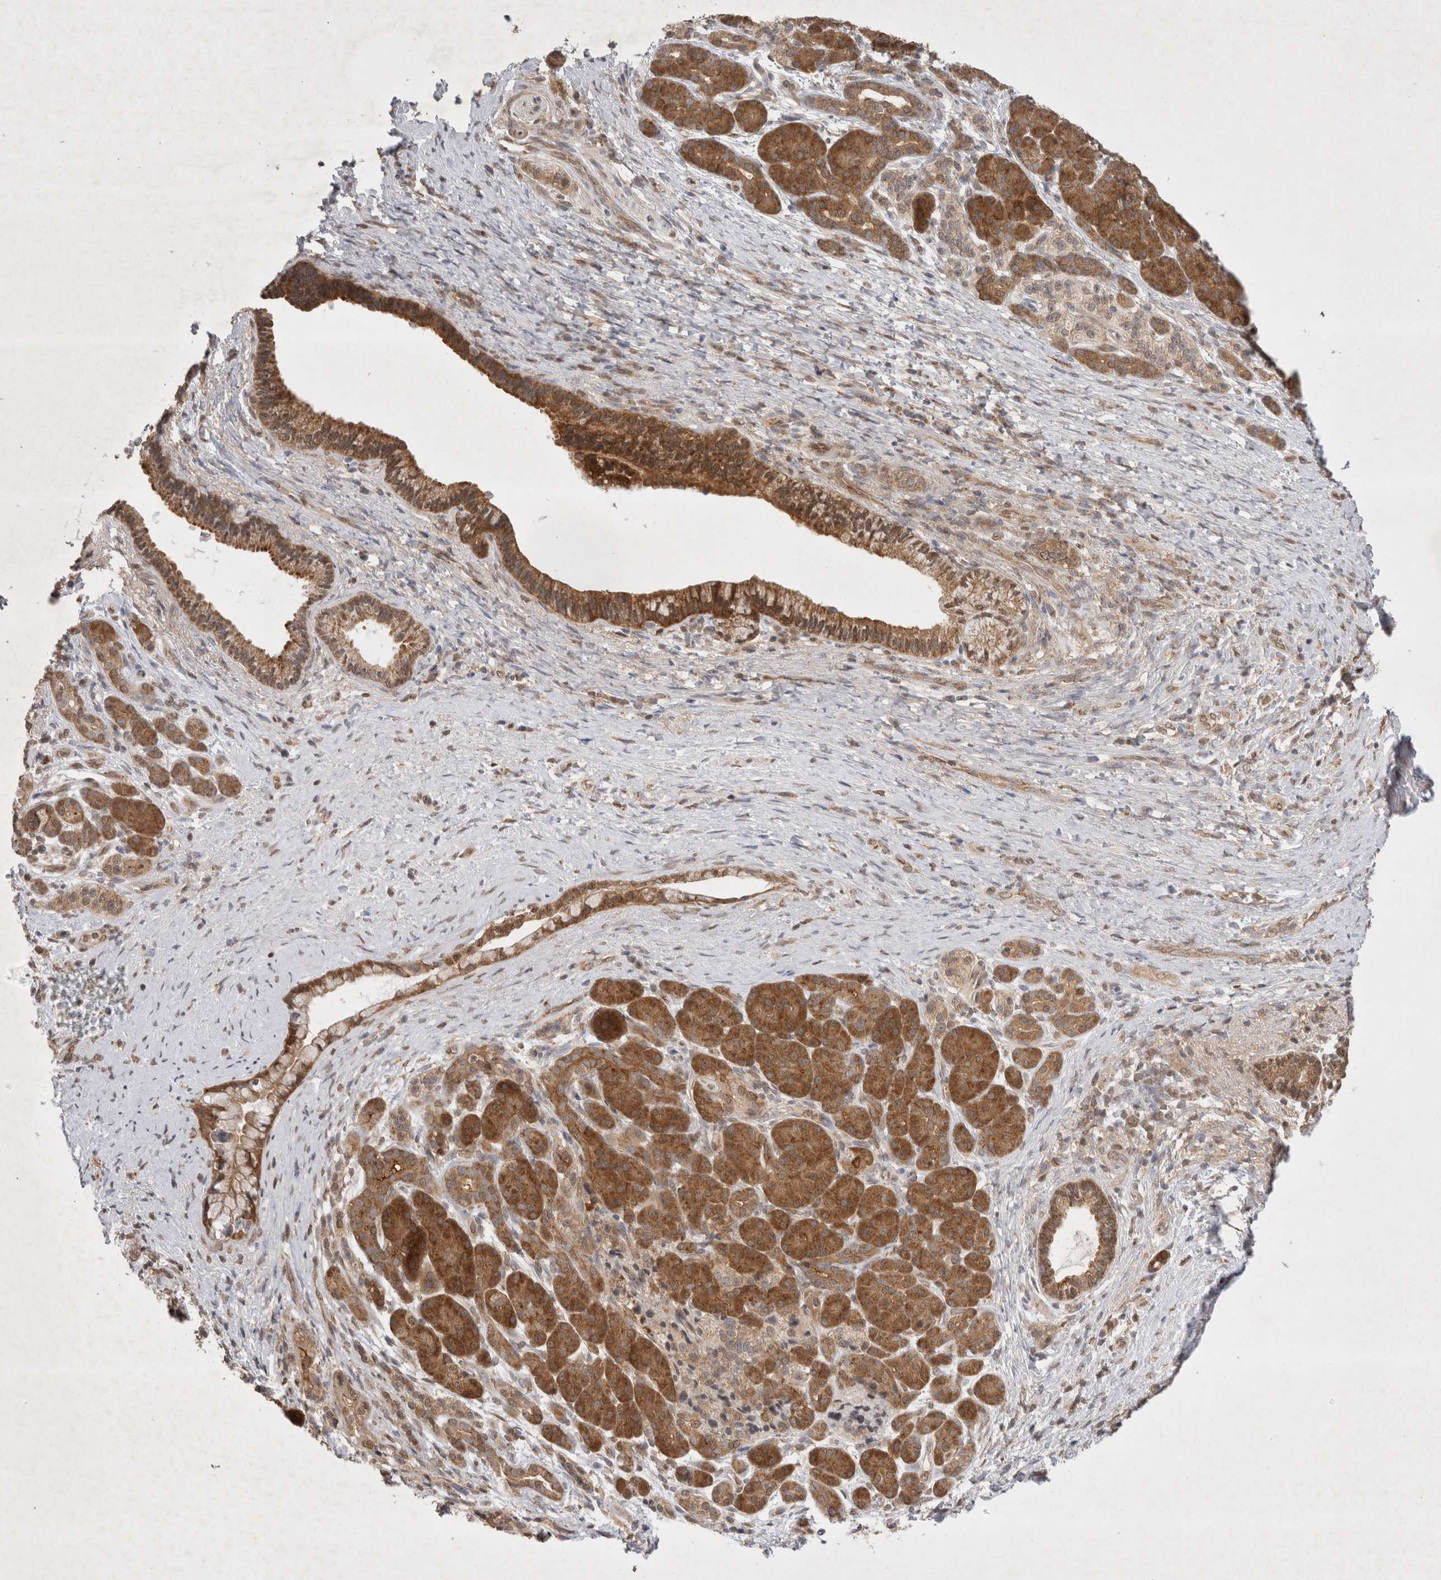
{"staining": {"intensity": "strong", "quantity": ">75%", "location": "cytoplasmic/membranous"}, "tissue": "pancreatic cancer", "cell_type": "Tumor cells", "image_type": "cancer", "snomed": [{"axis": "morphology", "description": "Adenocarcinoma, NOS"}, {"axis": "topography", "description": "Pancreas"}], "caption": "Pancreatic cancer (adenocarcinoma) stained with a brown dye exhibits strong cytoplasmic/membranous positive staining in approximately >75% of tumor cells.", "gene": "WIPF2", "patient": {"sex": "male", "age": 59}}